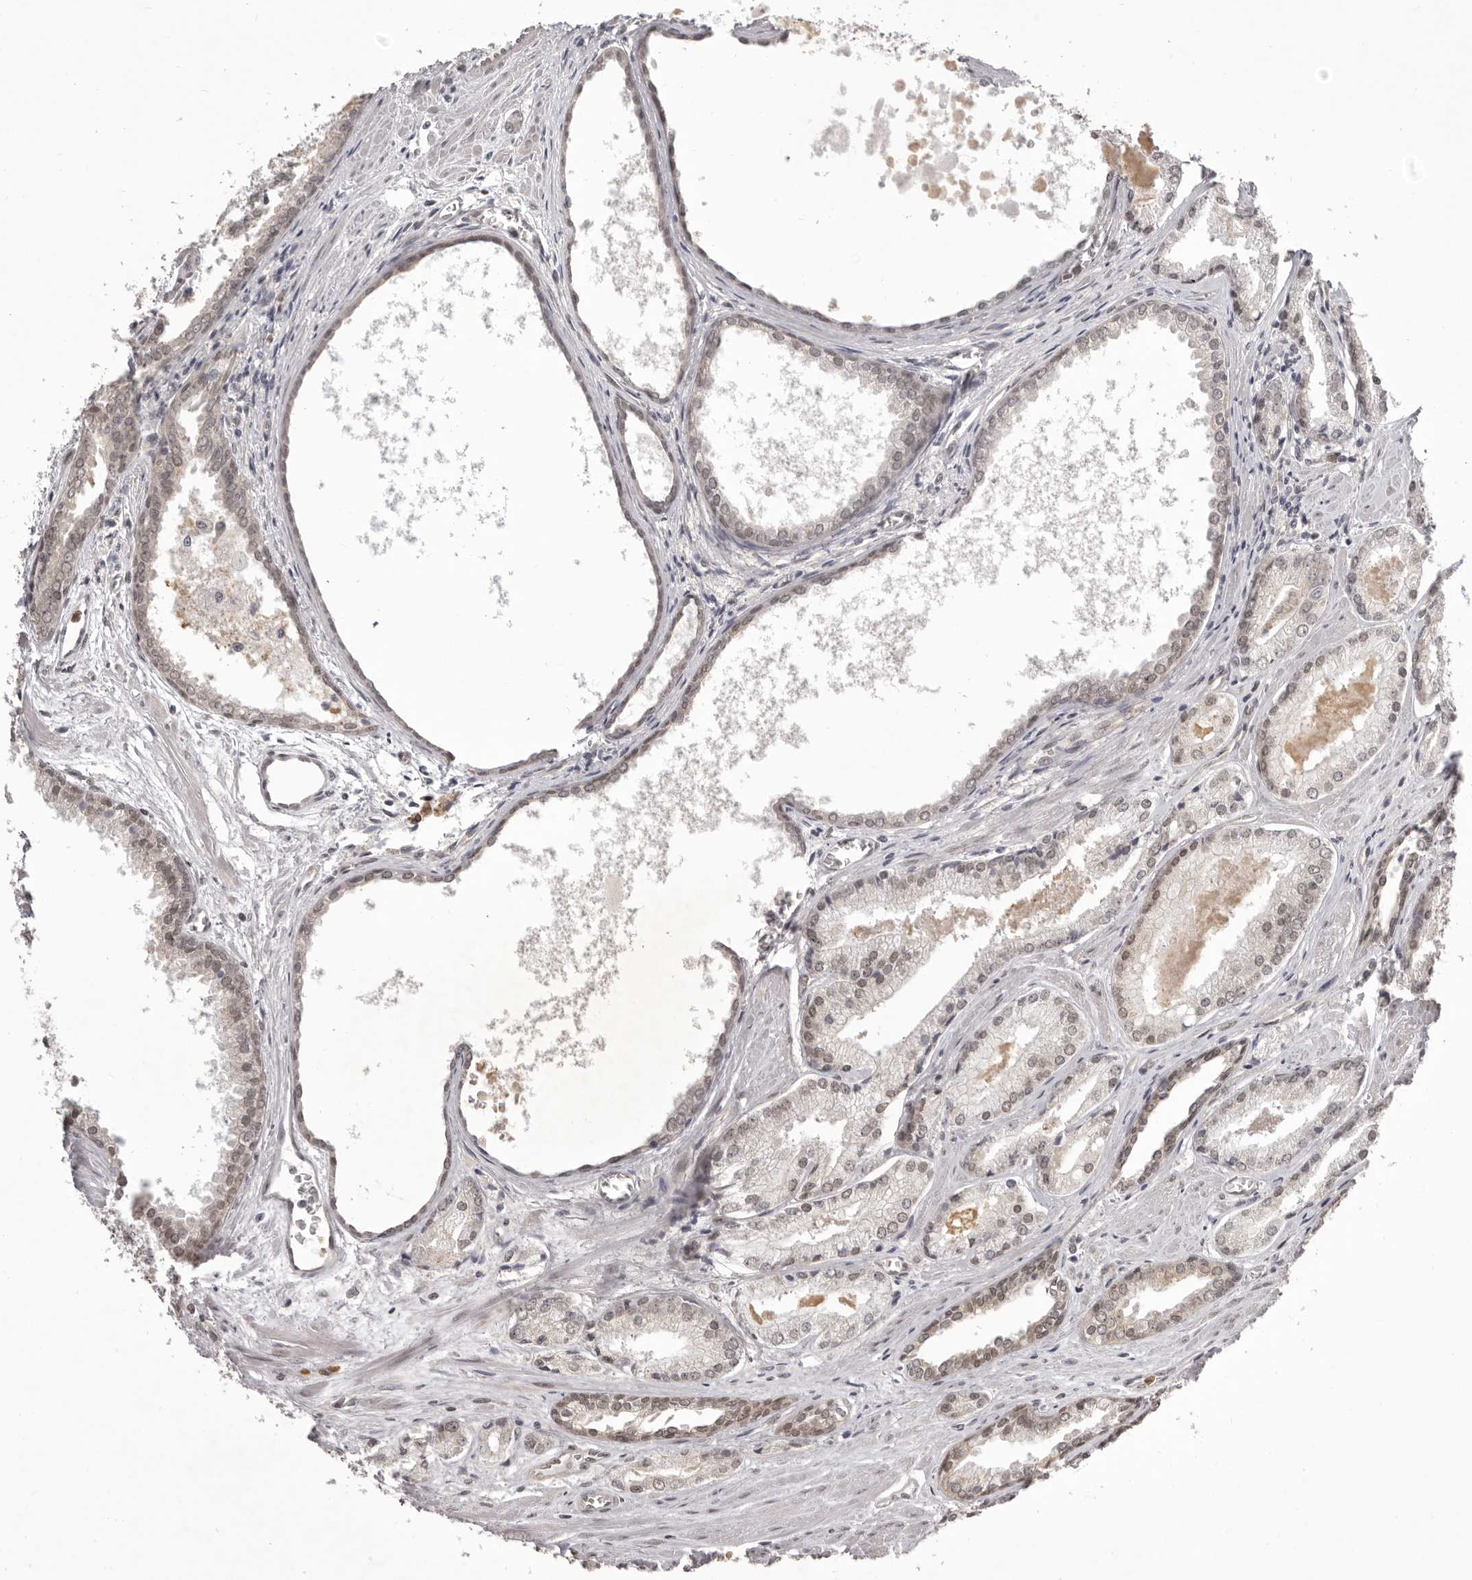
{"staining": {"intensity": "weak", "quantity": "<25%", "location": "nuclear"}, "tissue": "prostate cancer", "cell_type": "Tumor cells", "image_type": "cancer", "snomed": [{"axis": "morphology", "description": "Adenocarcinoma, Low grade"}, {"axis": "topography", "description": "Prostate"}], "caption": "High magnification brightfield microscopy of prostate cancer (low-grade adenocarcinoma) stained with DAB (brown) and counterstained with hematoxylin (blue): tumor cells show no significant expression.", "gene": "RNF2", "patient": {"sex": "male", "age": 54}}